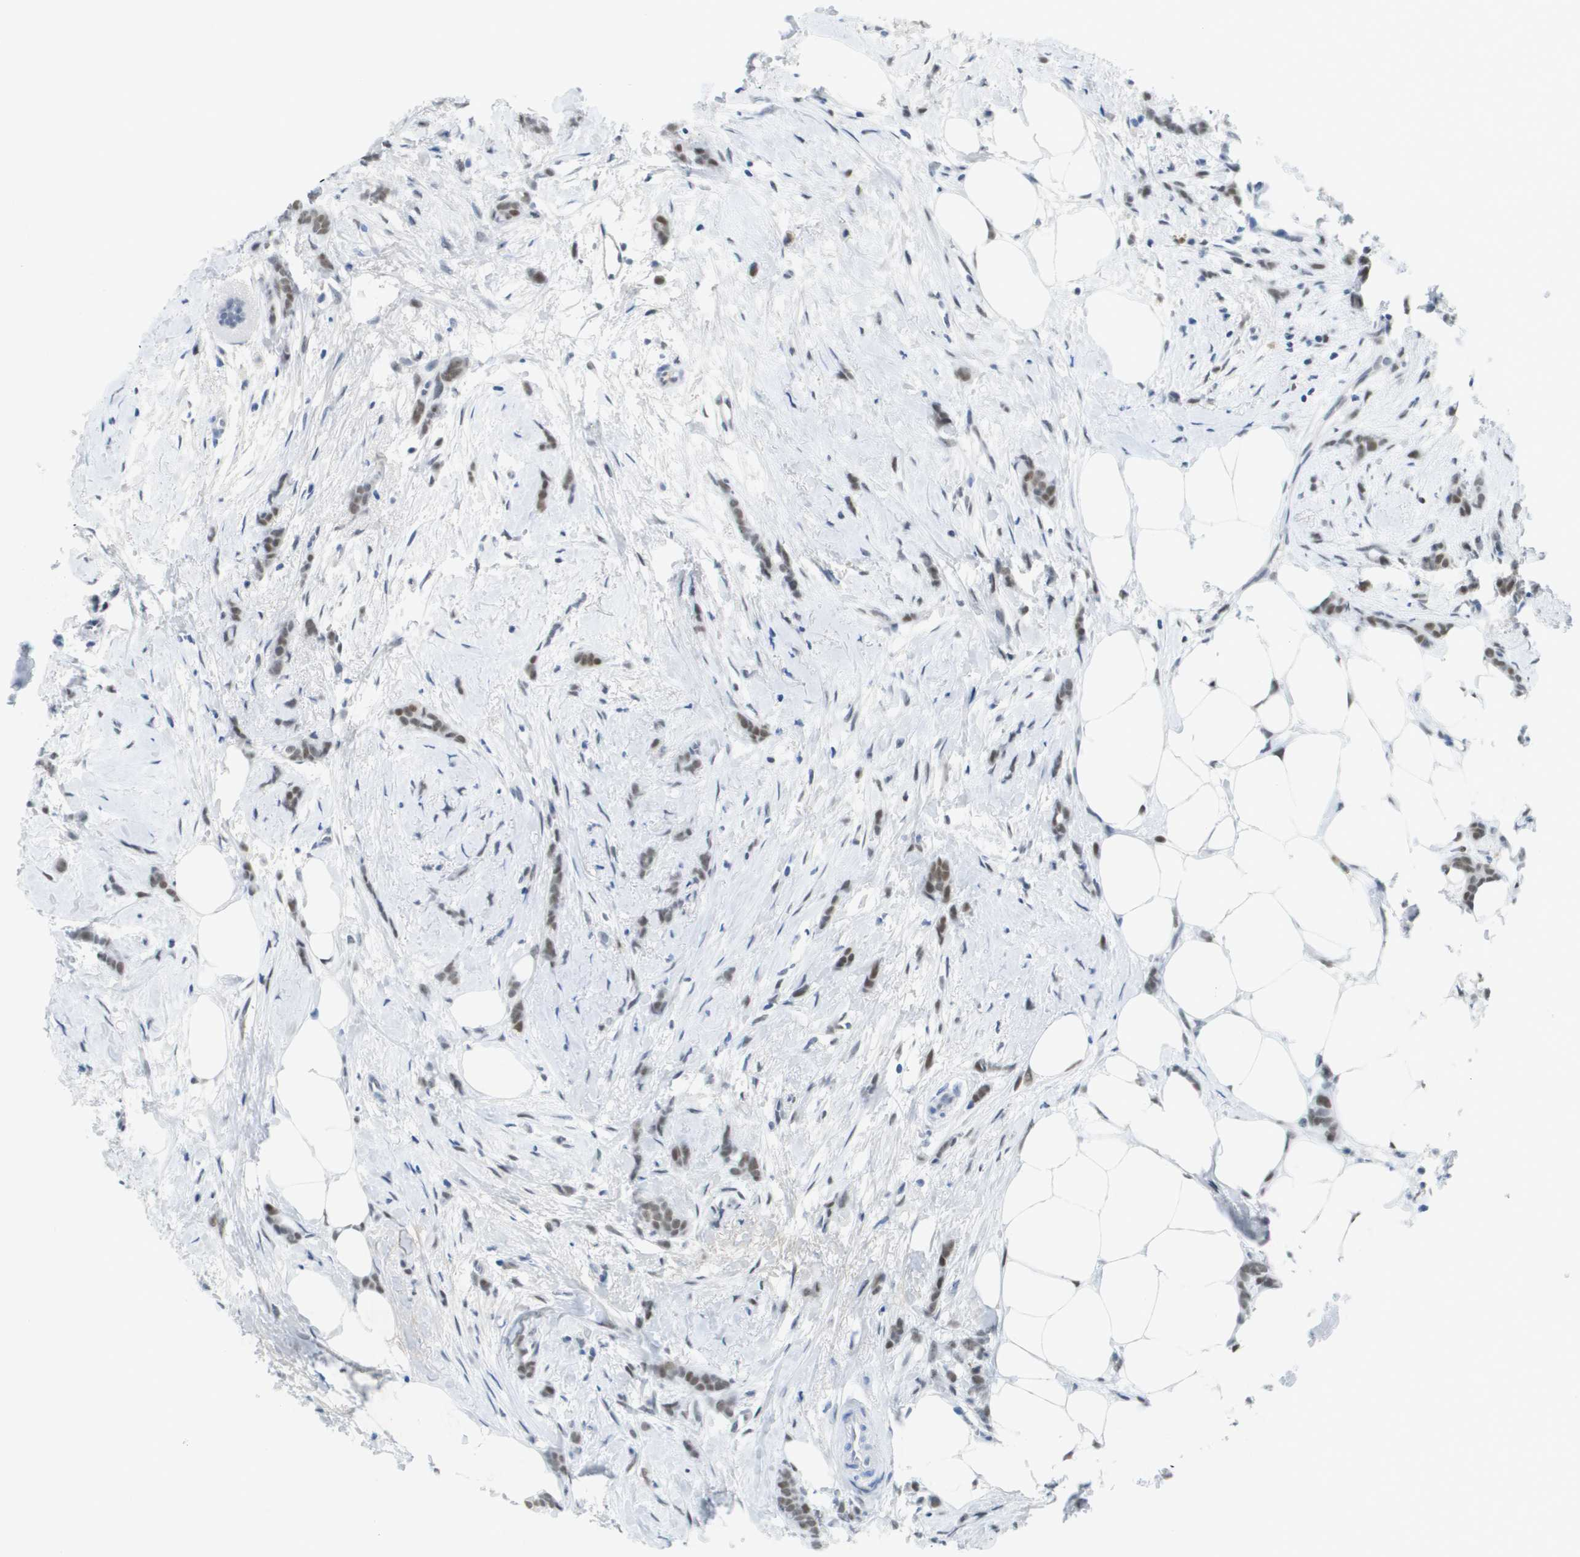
{"staining": {"intensity": "moderate", "quantity": ">75%", "location": "nuclear"}, "tissue": "breast cancer", "cell_type": "Tumor cells", "image_type": "cancer", "snomed": [{"axis": "morphology", "description": "Lobular carcinoma, in situ"}, {"axis": "morphology", "description": "Lobular carcinoma"}, {"axis": "topography", "description": "Breast"}], "caption": "The histopathology image shows immunohistochemical staining of breast cancer (lobular carcinoma in situ). There is moderate nuclear staining is present in about >75% of tumor cells. The protein is stained brown, and the nuclei are stained in blue (DAB (3,3'-diaminobenzidine) IHC with brightfield microscopy, high magnification).", "gene": "TP53RK", "patient": {"sex": "female", "age": 41}}